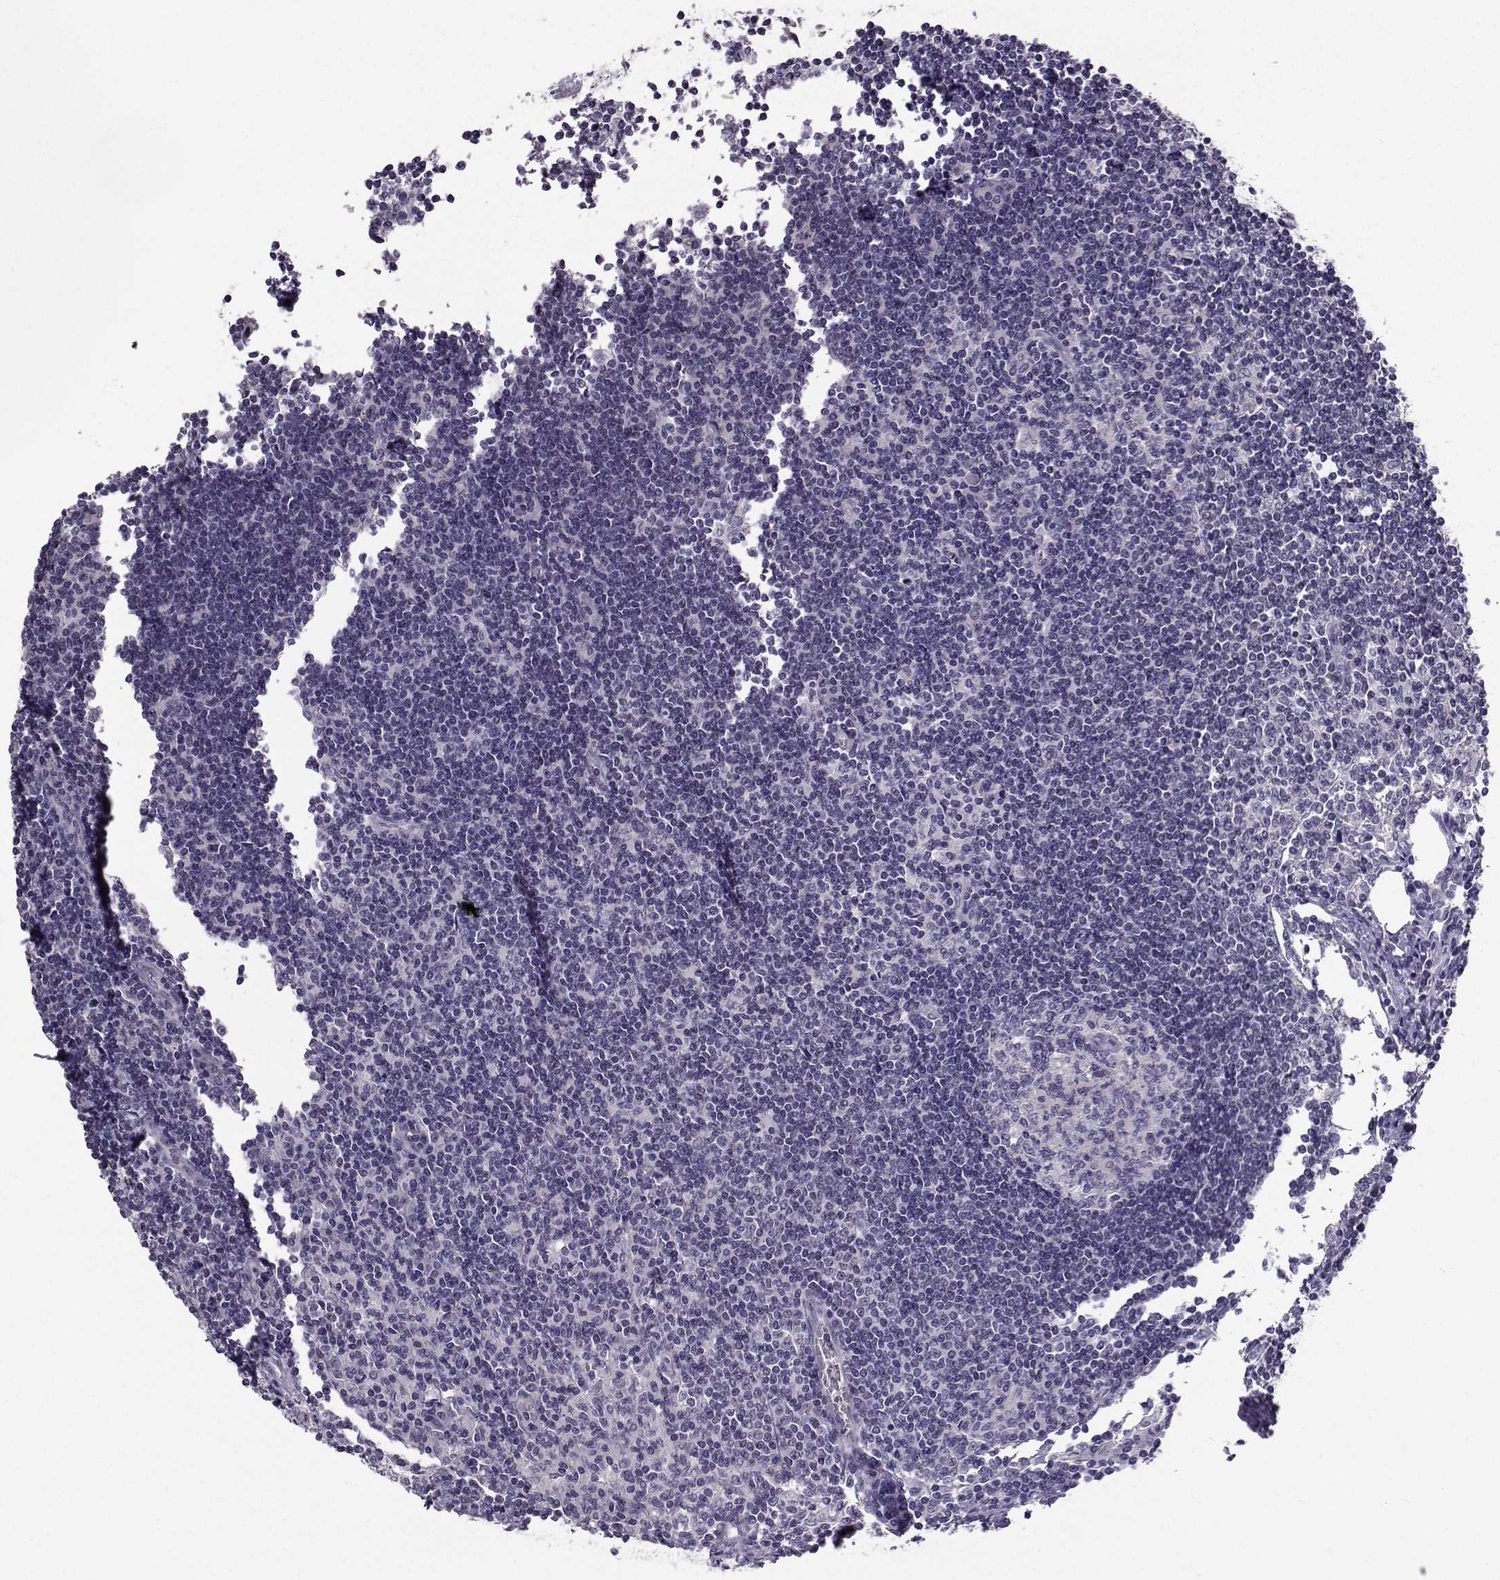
{"staining": {"intensity": "negative", "quantity": "none", "location": "none"}, "tissue": "lymph node", "cell_type": "Germinal center cells", "image_type": "normal", "snomed": [{"axis": "morphology", "description": "Normal tissue, NOS"}, {"axis": "topography", "description": "Lymph node"}], "caption": "DAB (3,3'-diaminobenzidine) immunohistochemical staining of normal human lymph node shows no significant staining in germinal center cells. (Stains: DAB (3,3'-diaminobenzidine) immunohistochemistry (IHC) with hematoxylin counter stain, Microscopy: brightfield microscopy at high magnification).", "gene": "TSPYL5", "patient": {"sex": "male", "age": 59}}